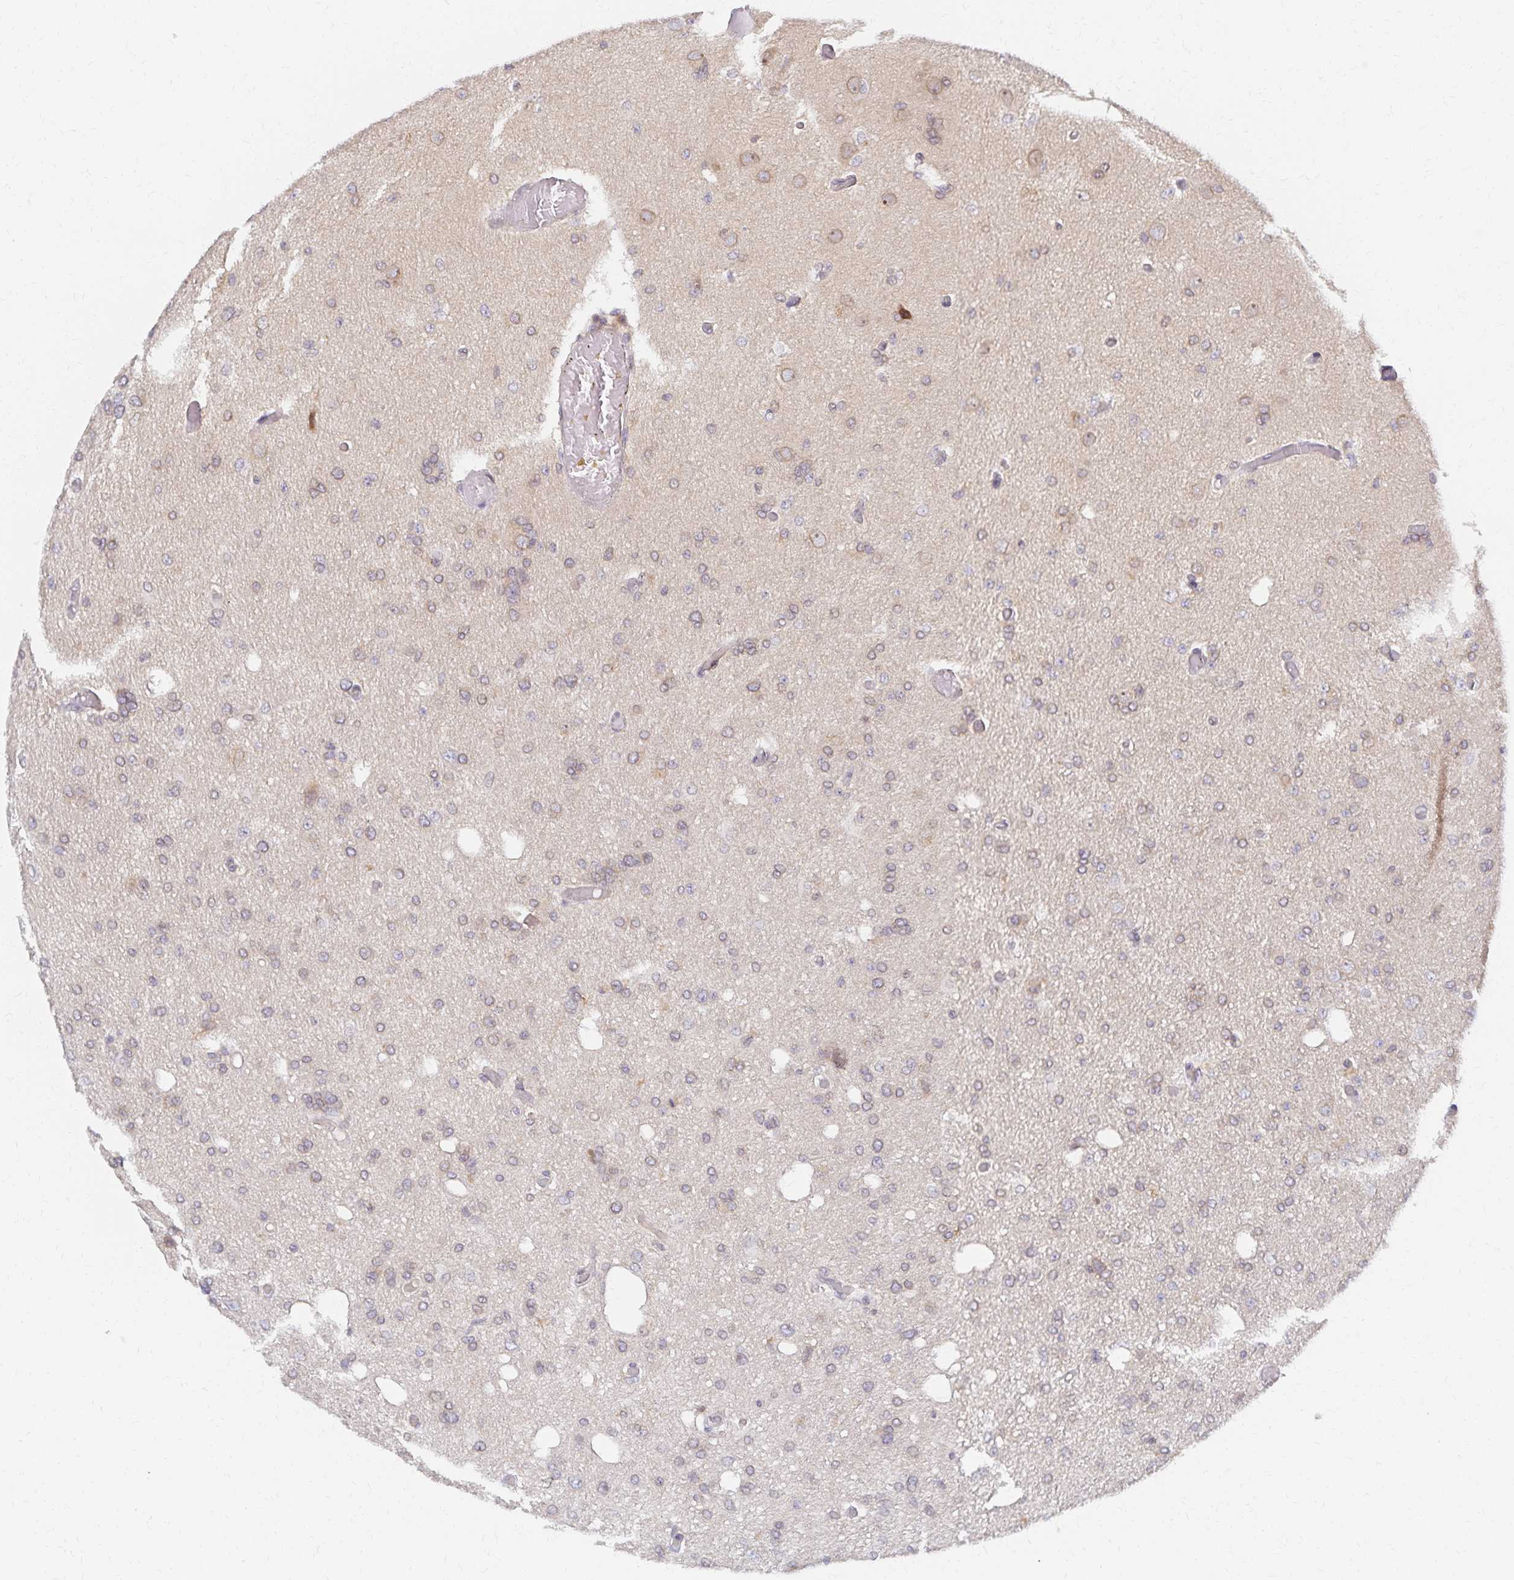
{"staining": {"intensity": "weak", "quantity": "25%-75%", "location": "cytoplasmic/membranous,nuclear"}, "tissue": "glioma", "cell_type": "Tumor cells", "image_type": "cancer", "snomed": [{"axis": "morphology", "description": "Glioma, malignant, Low grade"}, {"axis": "topography", "description": "Brain"}], "caption": "Human glioma stained with a protein marker shows weak staining in tumor cells.", "gene": "RAB9B", "patient": {"sex": "male", "age": 26}}